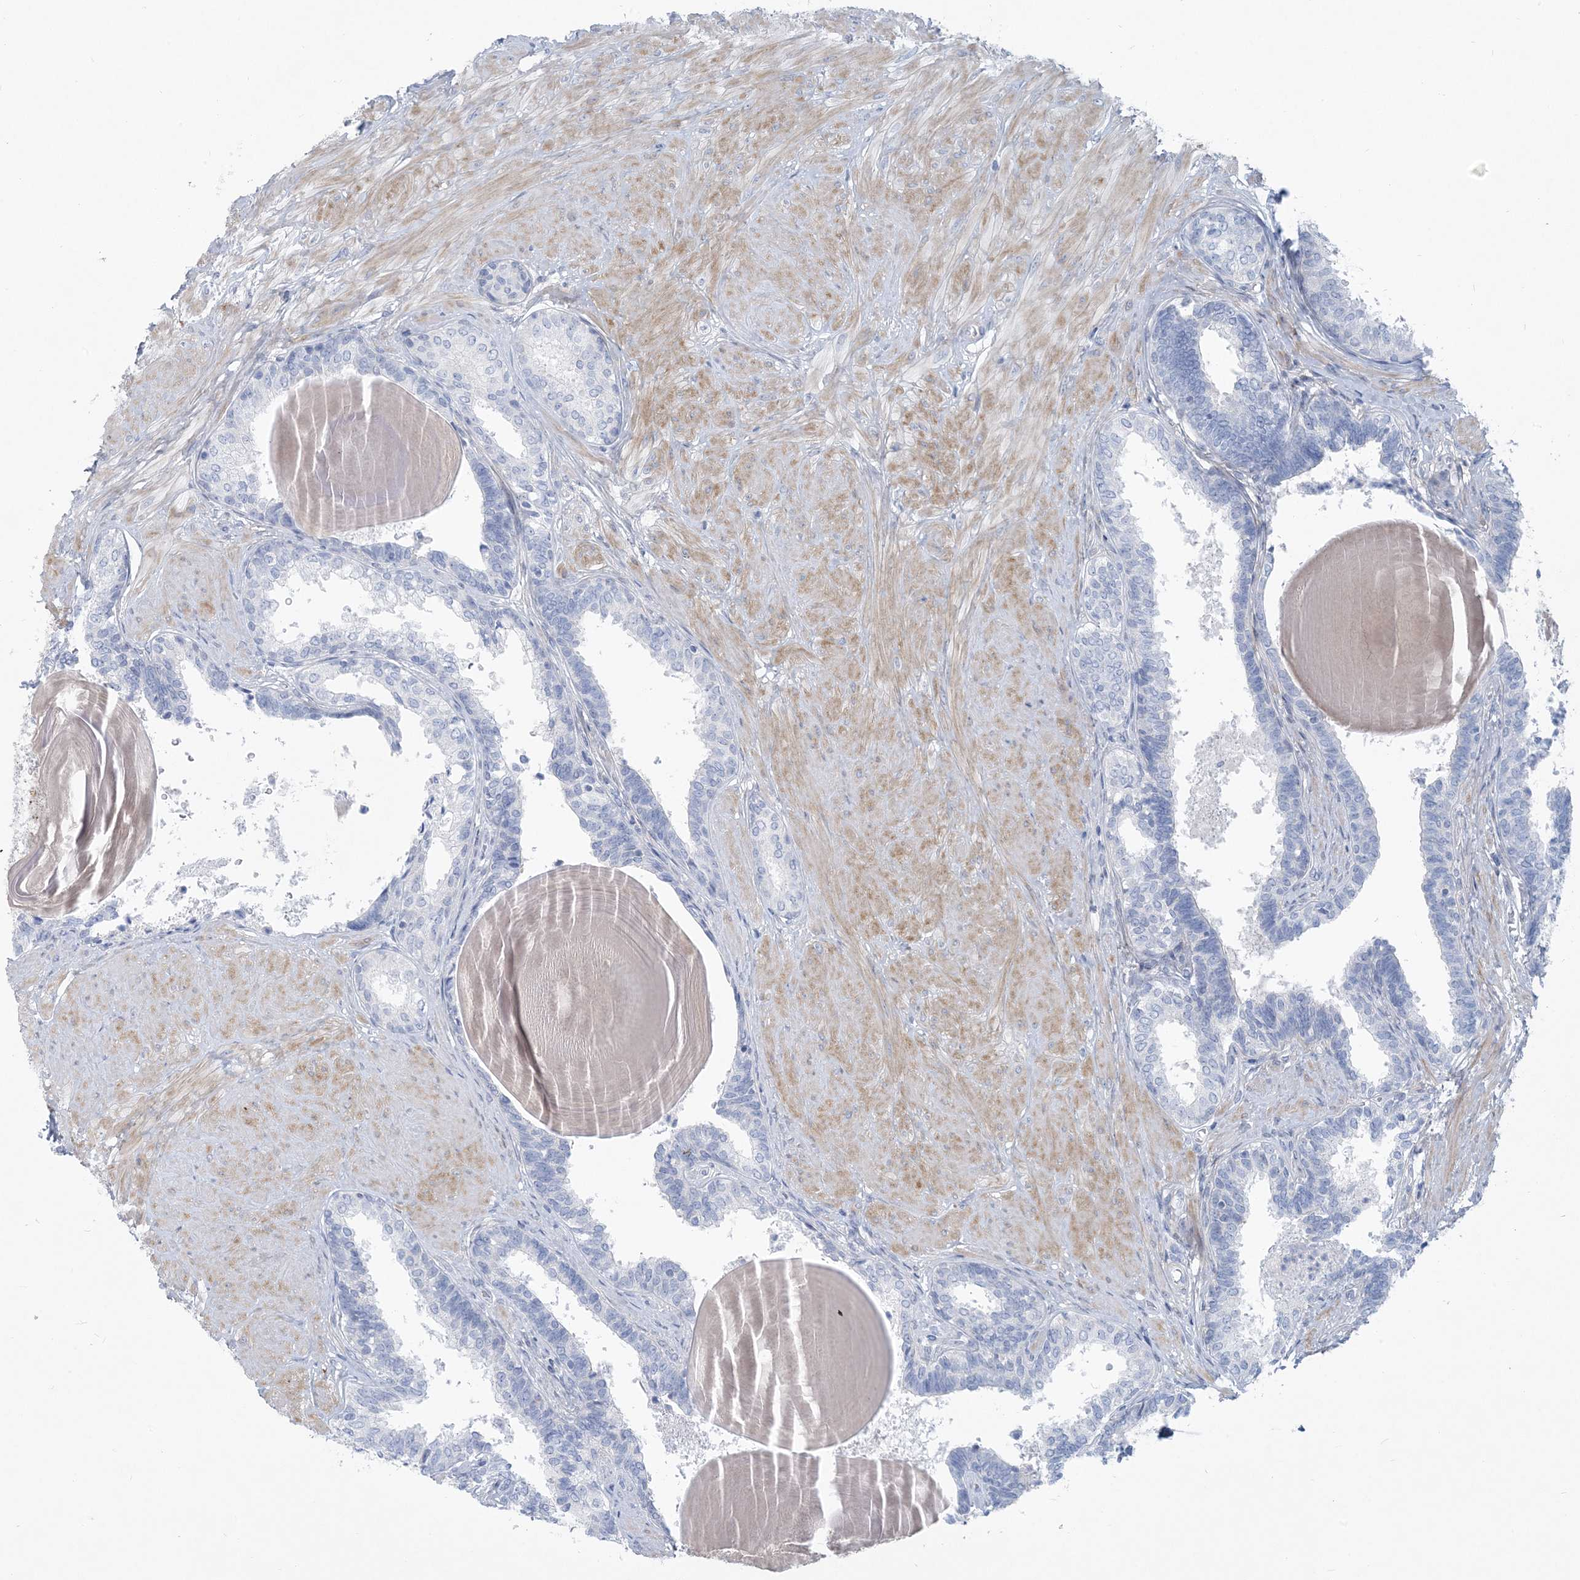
{"staining": {"intensity": "negative", "quantity": "none", "location": "none"}, "tissue": "prostate", "cell_type": "Glandular cells", "image_type": "normal", "snomed": [{"axis": "morphology", "description": "Normal tissue, NOS"}, {"axis": "topography", "description": "Prostate"}], "caption": "Immunohistochemistry of benign human prostate demonstrates no positivity in glandular cells.", "gene": "MOXD1", "patient": {"sex": "male", "age": 48}}